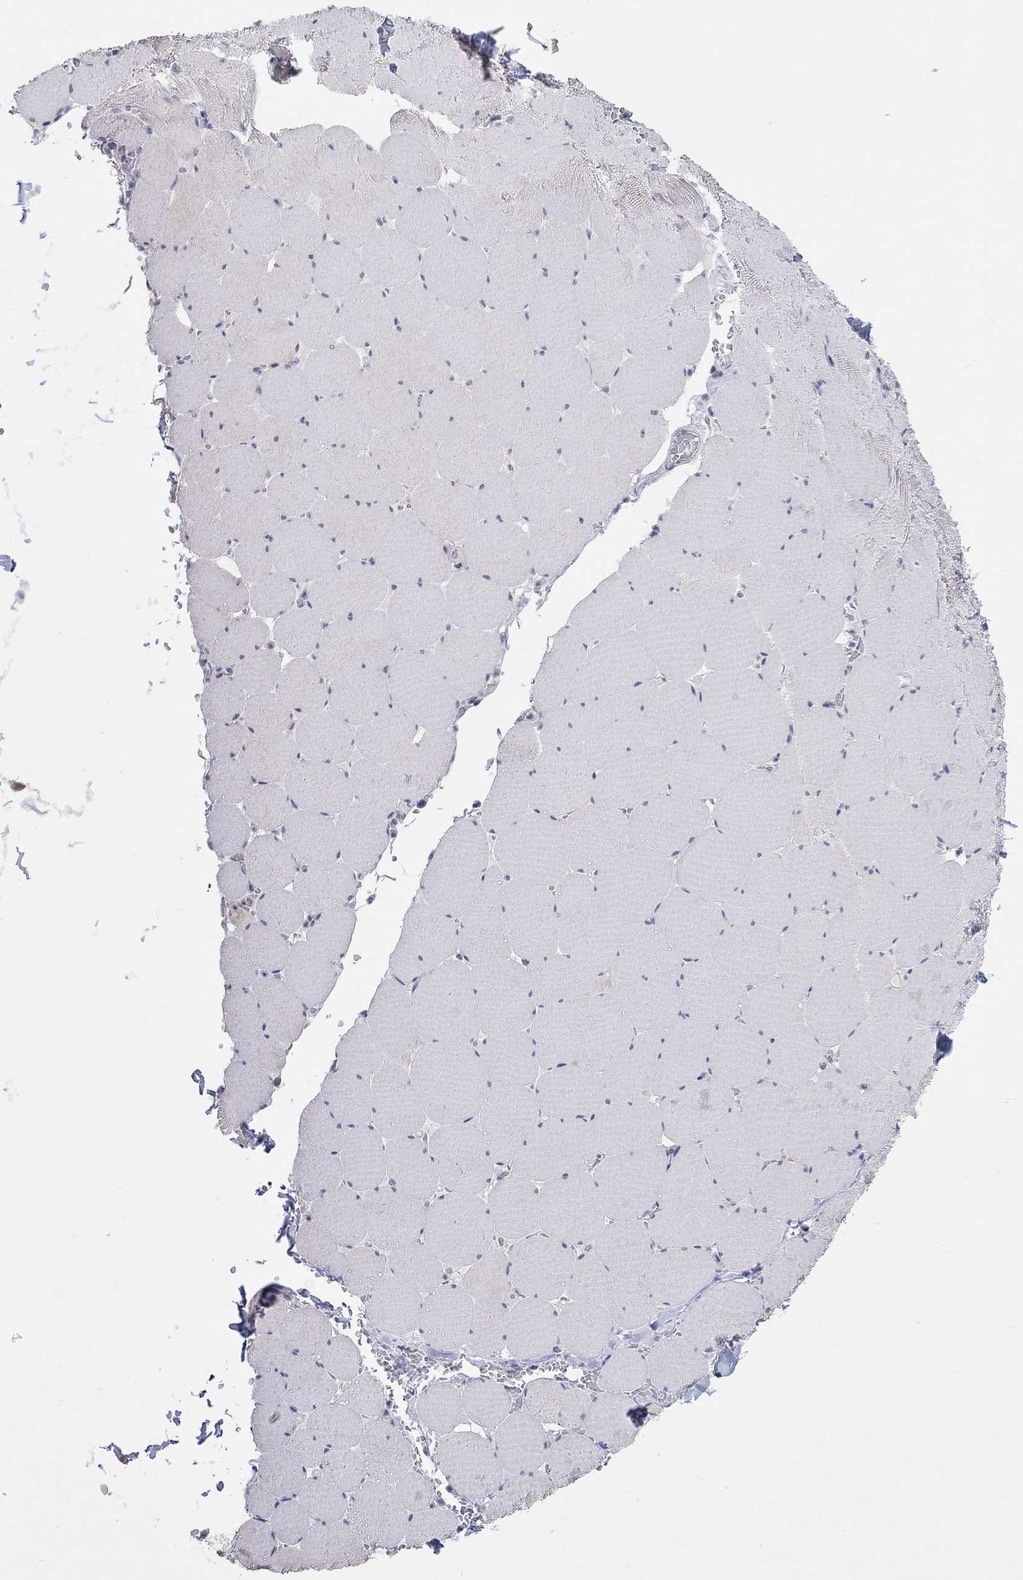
{"staining": {"intensity": "negative", "quantity": "none", "location": "none"}, "tissue": "skeletal muscle", "cell_type": "Myocytes", "image_type": "normal", "snomed": [{"axis": "morphology", "description": "Normal tissue, NOS"}, {"axis": "morphology", "description": "Malignant melanoma, Metastatic site"}, {"axis": "topography", "description": "Skeletal muscle"}], "caption": "High power microscopy micrograph of an immunohistochemistry micrograph of normal skeletal muscle, revealing no significant staining in myocytes. (DAB (3,3'-diaminobenzidine) immunohistochemistry, high magnification).", "gene": "PNMA5", "patient": {"sex": "male", "age": 50}}